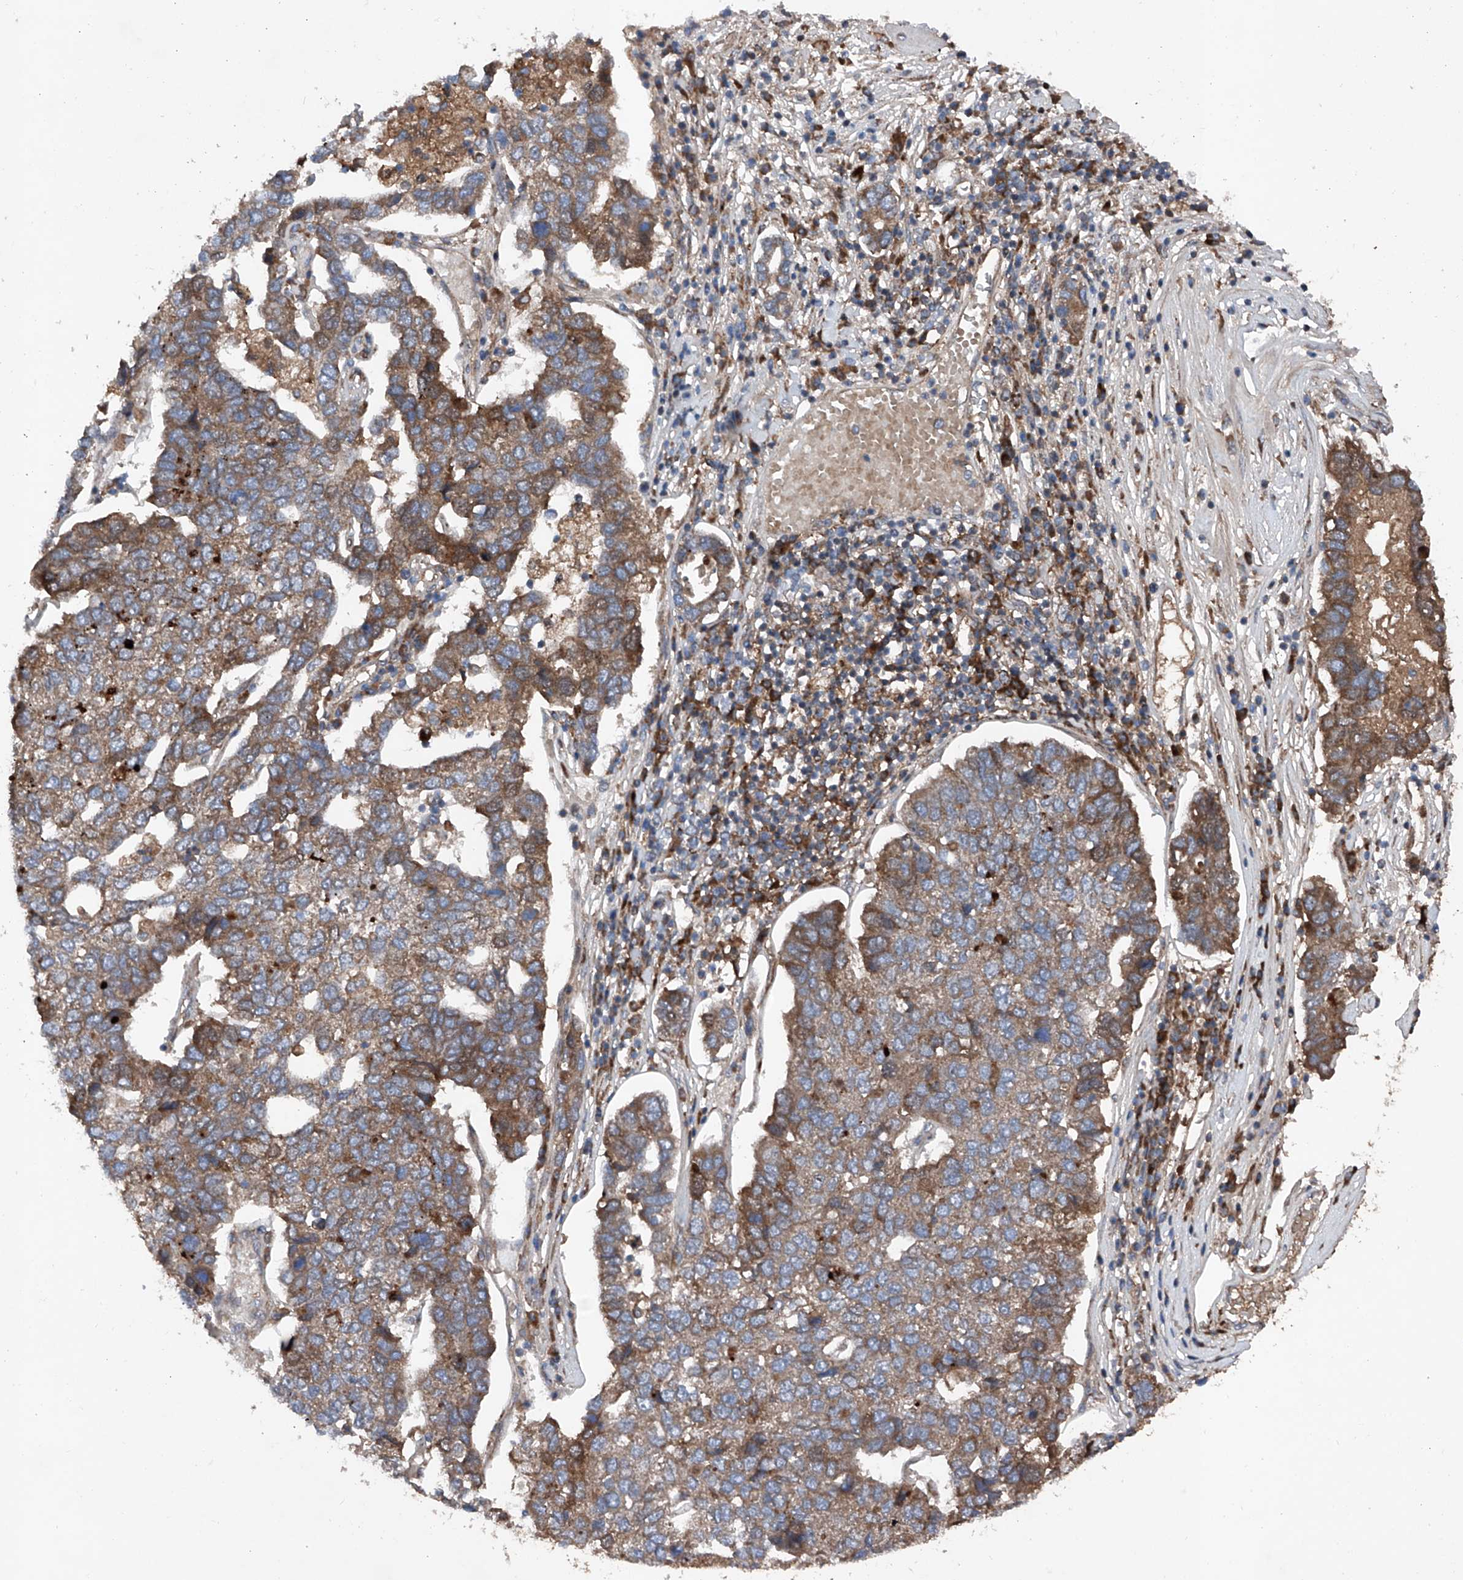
{"staining": {"intensity": "moderate", "quantity": ">75%", "location": "cytoplasmic/membranous"}, "tissue": "pancreatic cancer", "cell_type": "Tumor cells", "image_type": "cancer", "snomed": [{"axis": "morphology", "description": "Adenocarcinoma, NOS"}, {"axis": "topography", "description": "Pancreas"}], "caption": "A medium amount of moderate cytoplasmic/membranous positivity is seen in about >75% of tumor cells in adenocarcinoma (pancreatic) tissue. The protein is shown in brown color, while the nuclei are stained blue.", "gene": "DAD1", "patient": {"sex": "female", "age": 61}}